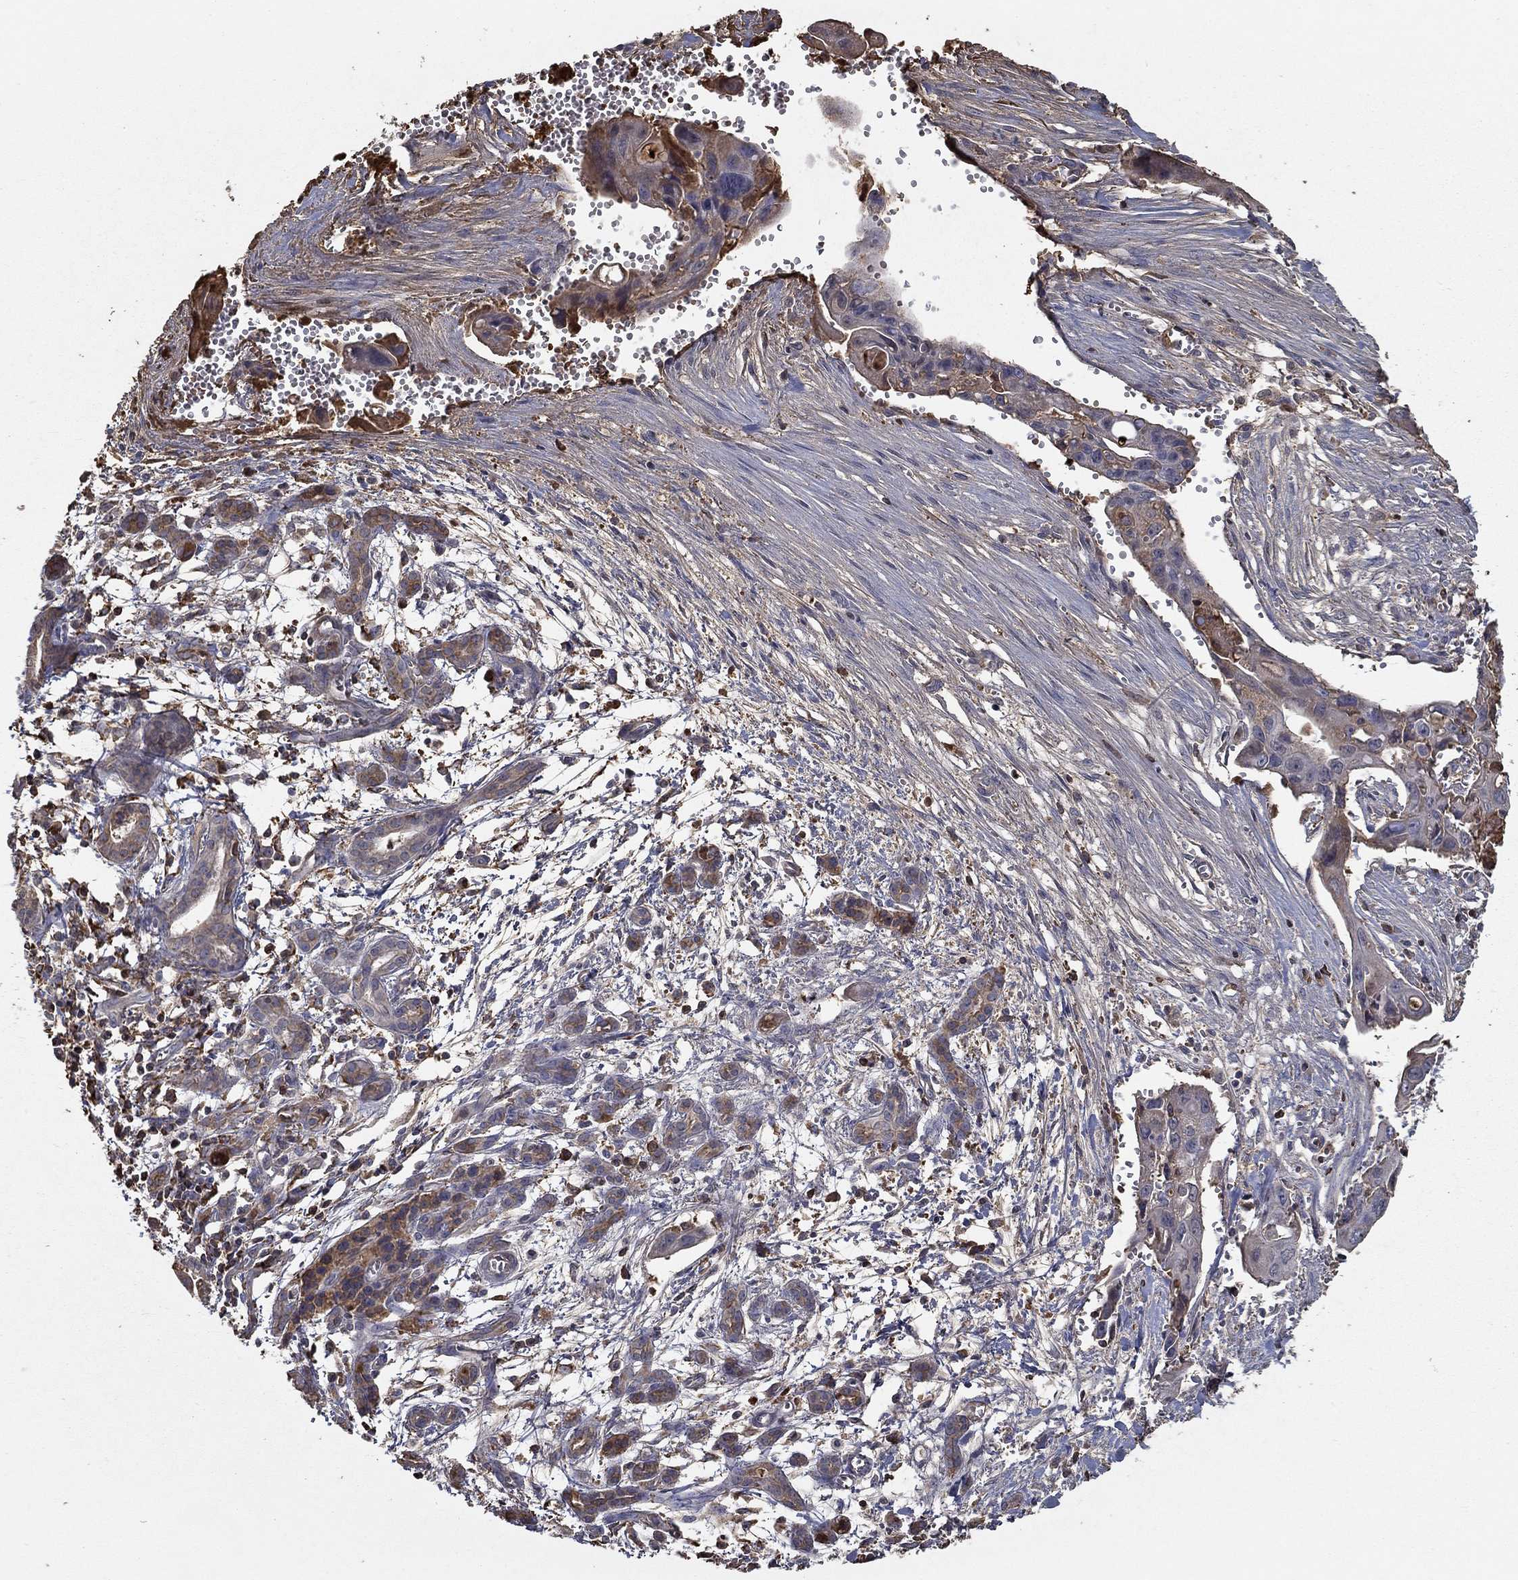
{"staining": {"intensity": "moderate", "quantity": "<25%", "location": "cytoplasmic/membranous"}, "tissue": "pancreatic cancer", "cell_type": "Tumor cells", "image_type": "cancer", "snomed": [{"axis": "morphology", "description": "Adenocarcinoma, NOS"}, {"axis": "topography", "description": "Pancreas"}], "caption": "High-magnification brightfield microscopy of pancreatic adenocarcinoma stained with DAB (3,3'-diaminobenzidine) (brown) and counterstained with hematoxylin (blue). tumor cells exhibit moderate cytoplasmic/membranous positivity is seen in approximately<25% of cells.", "gene": "IL10", "patient": {"sex": "male", "age": 60}}